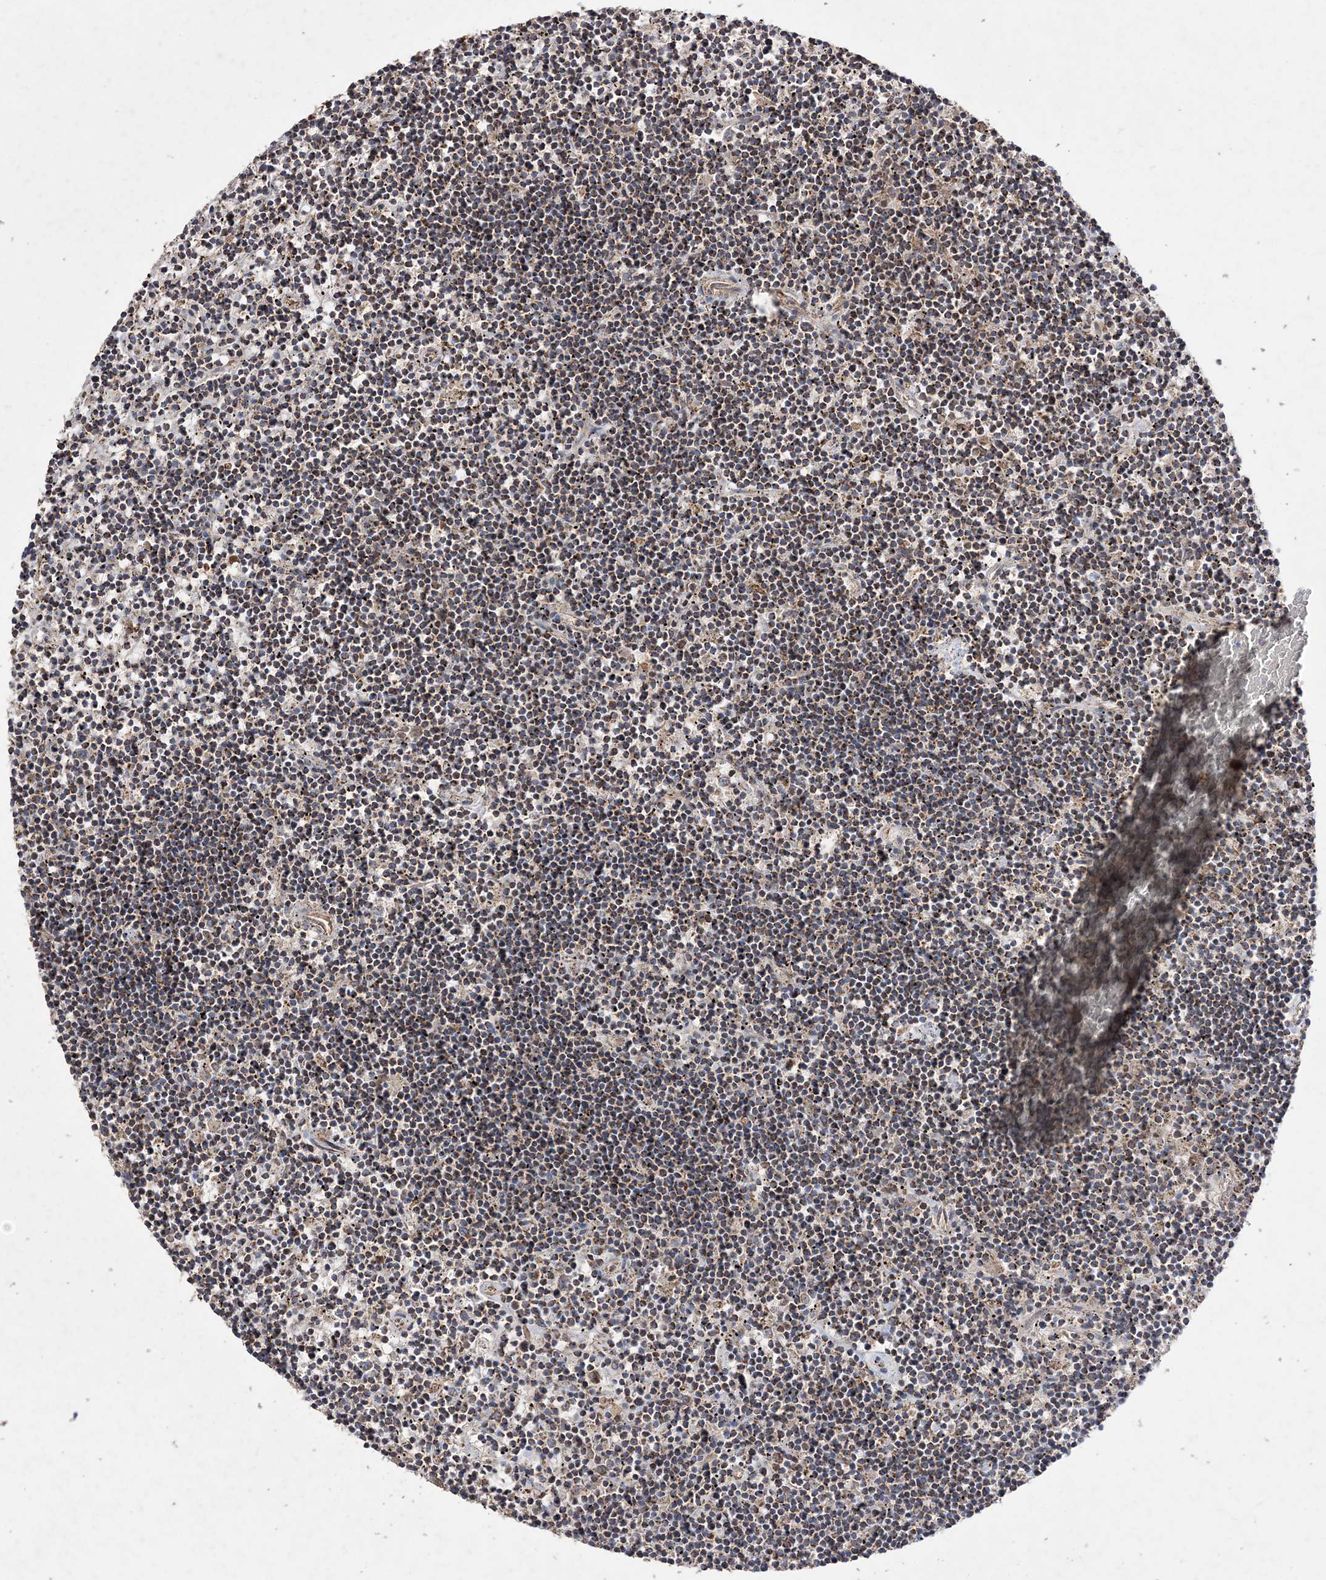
{"staining": {"intensity": "moderate", "quantity": ">75%", "location": "cytoplasmic/membranous"}, "tissue": "lymphoma", "cell_type": "Tumor cells", "image_type": "cancer", "snomed": [{"axis": "morphology", "description": "Malignant lymphoma, non-Hodgkin's type, Low grade"}, {"axis": "topography", "description": "Spleen"}], "caption": "Immunohistochemical staining of human low-grade malignant lymphoma, non-Hodgkin's type shows medium levels of moderate cytoplasmic/membranous positivity in about >75% of tumor cells. The staining is performed using DAB (3,3'-diaminobenzidine) brown chromogen to label protein expression. The nuclei are counter-stained blue using hematoxylin.", "gene": "POC5", "patient": {"sex": "male", "age": 76}}